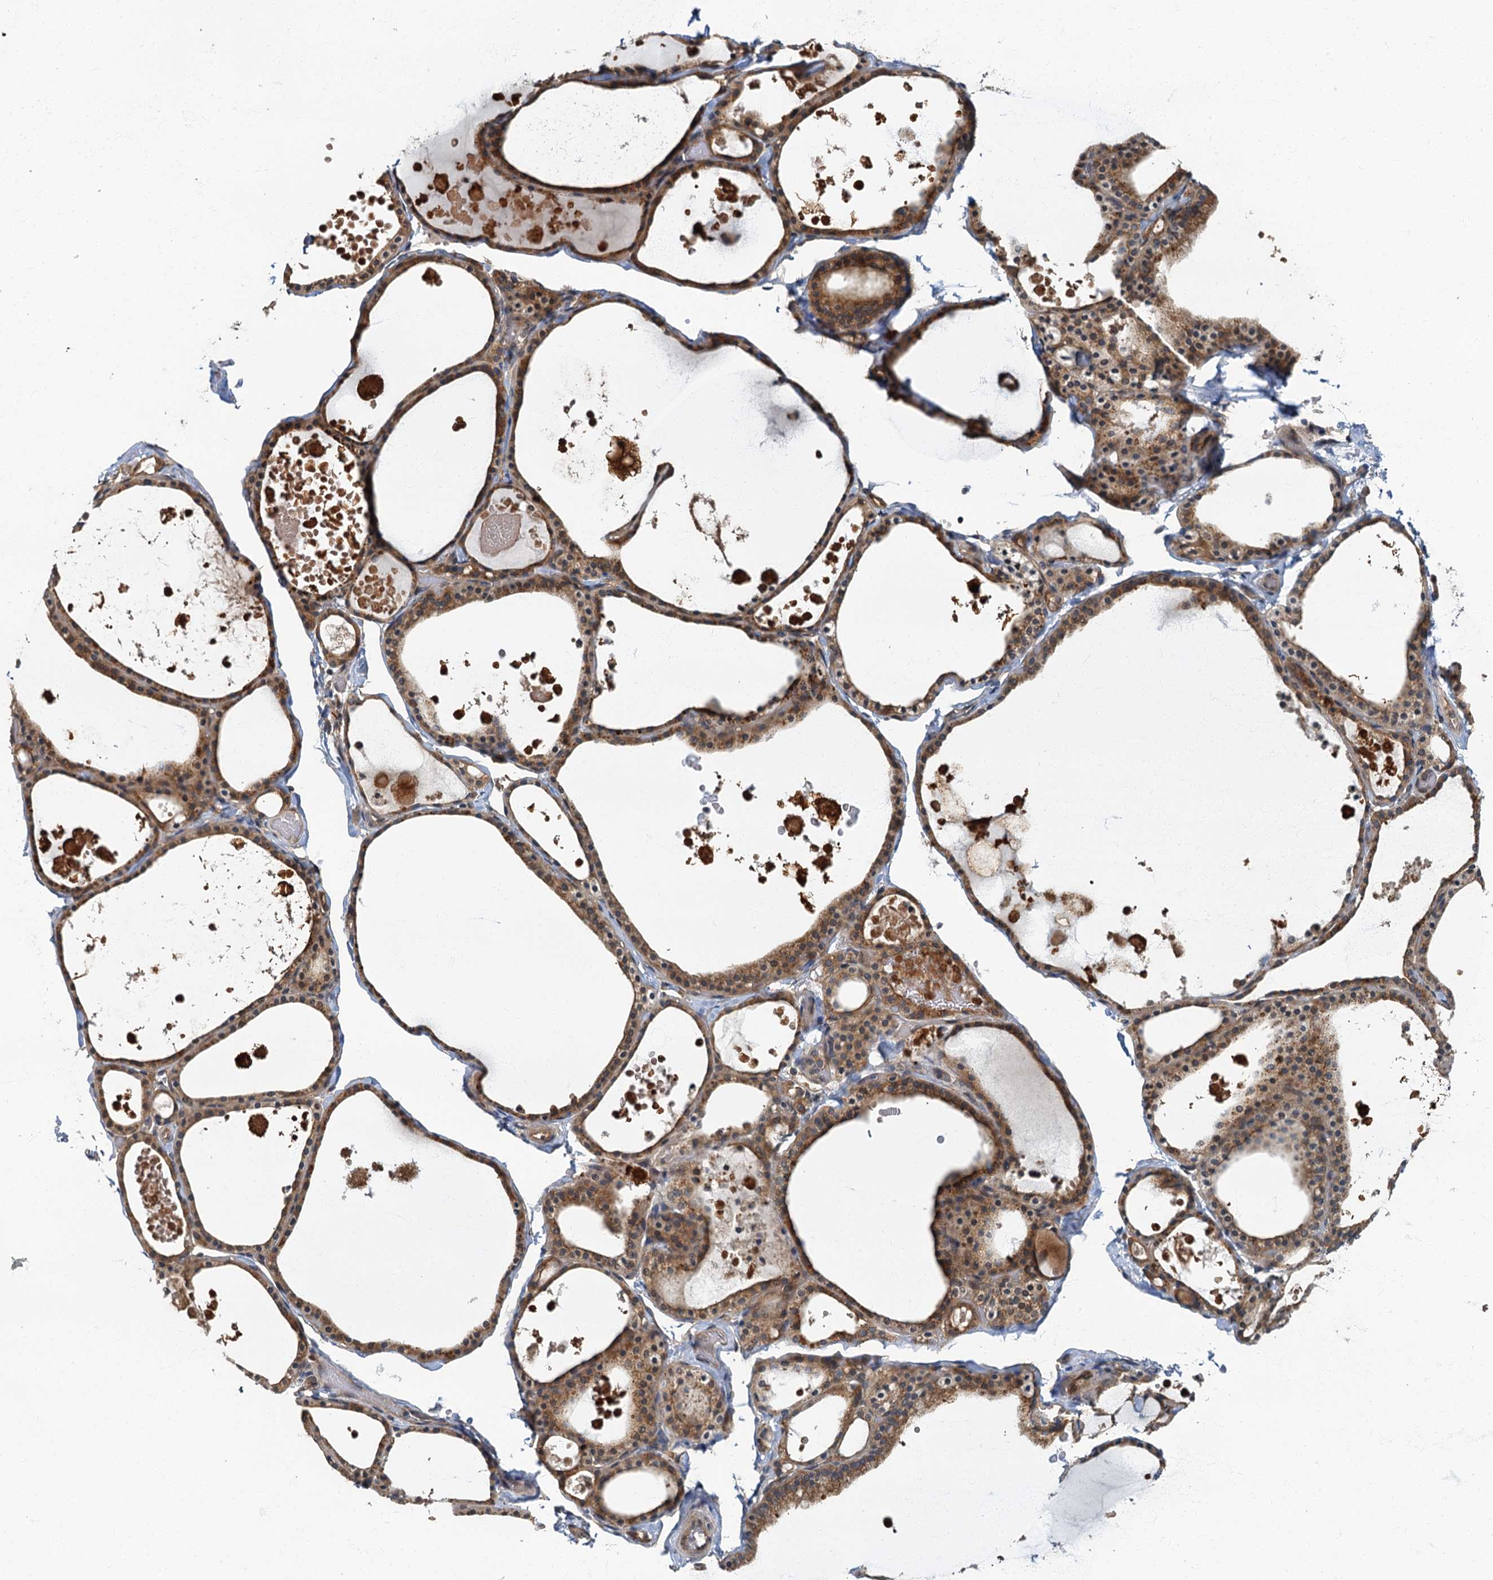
{"staining": {"intensity": "moderate", "quantity": ">75%", "location": "cytoplasmic/membranous"}, "tissue": "thyroid gland", "cell_type": "Glandular cells", "image_type": "normal", "snomed": [{"axis": "morphology", "description": "Normal tissue, NOS"}, {"axis": "topography", "description": "Thyroid gland"}], "caption": "Protein expression analysis of unremarkable human thyroid gland reveals moderate cytoplasmic/membranous staining in approximately >75% of glandular cells. (Brightfield microscopy of DAB IHC at high magnification).", "gene": "TBCK", "patient": {"sex": "male", "age": 56}}